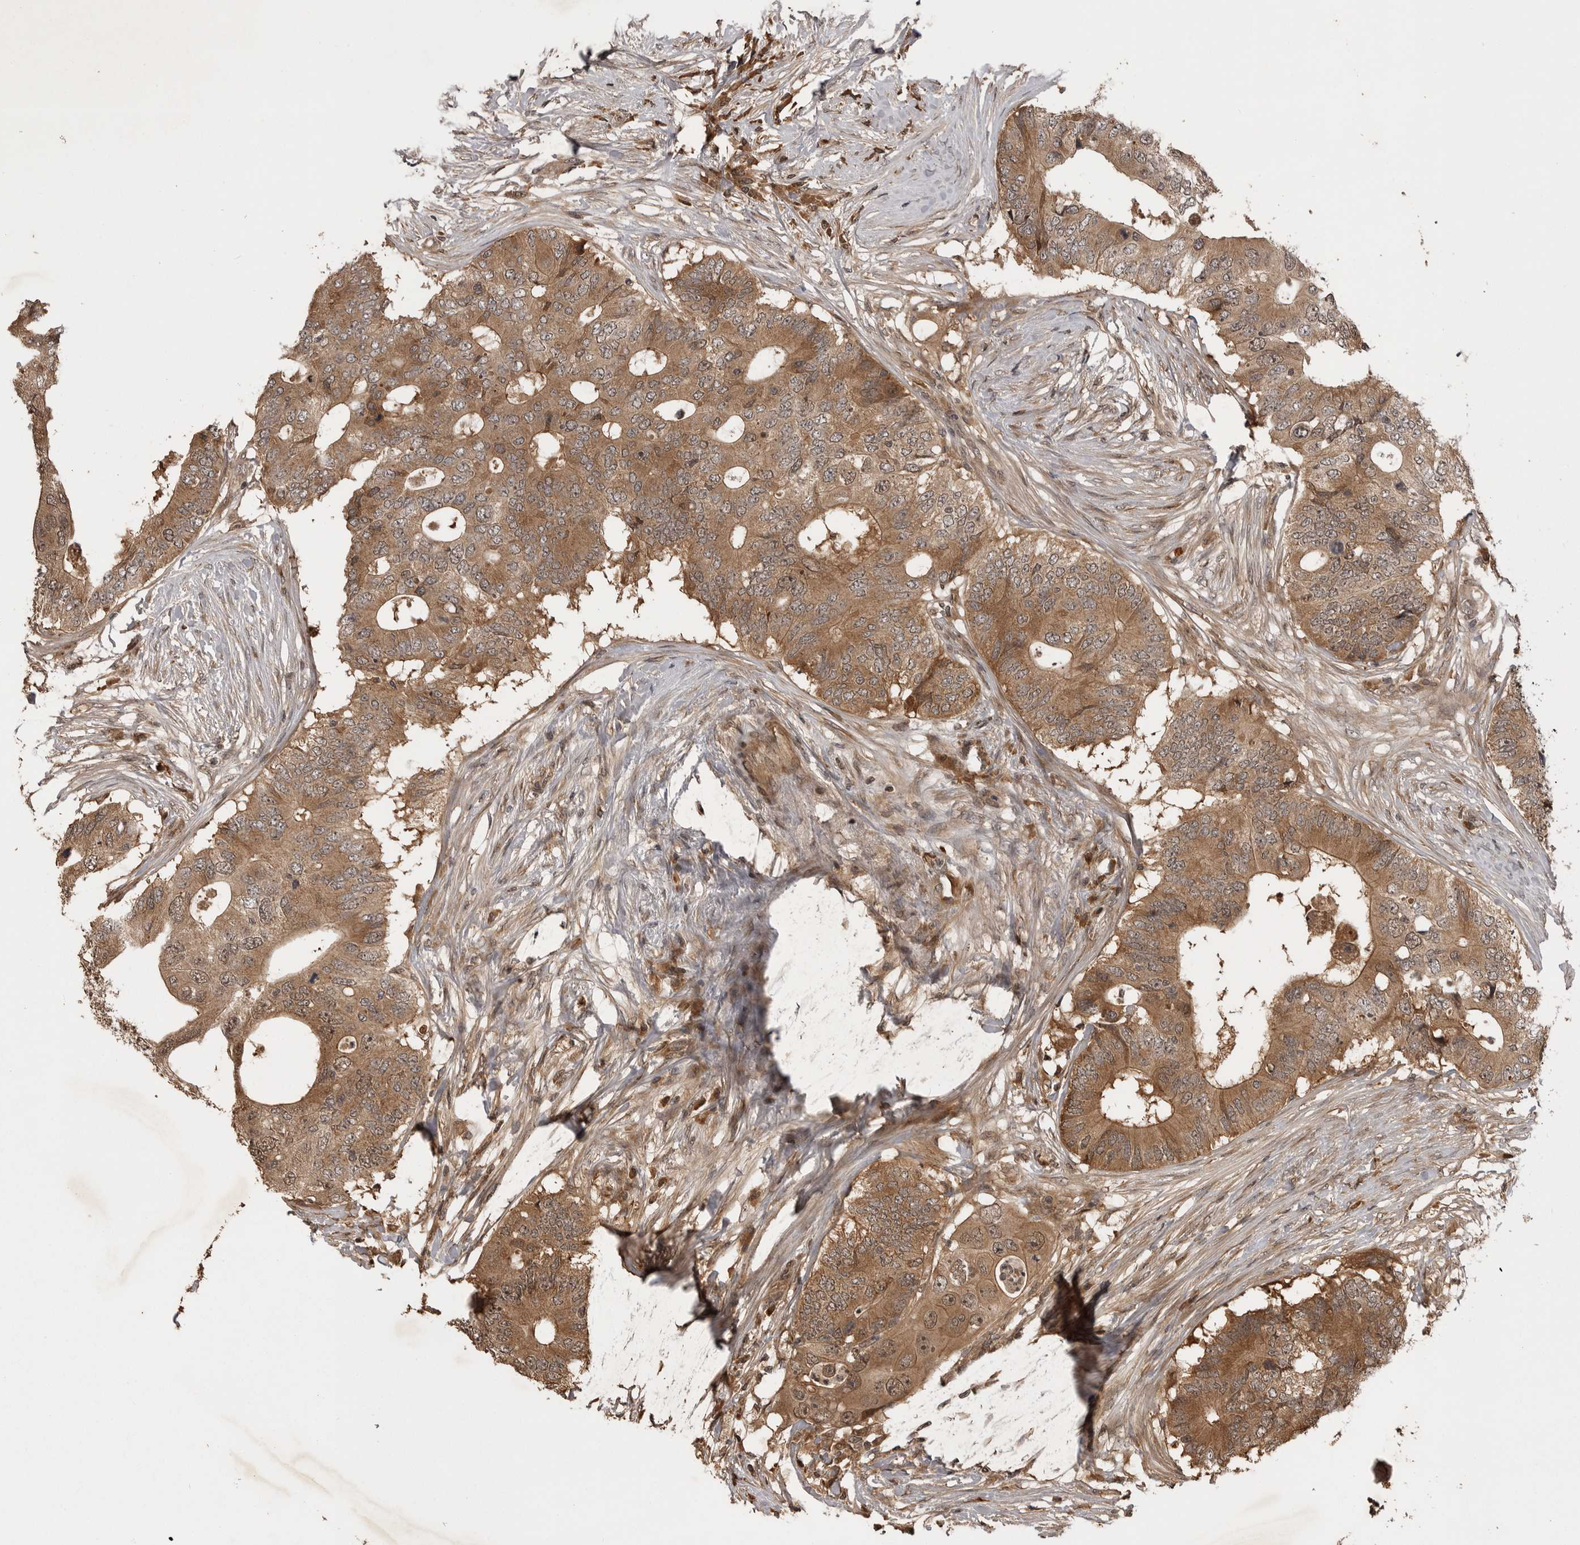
{"staining": {"intensity": "moderate", "quantity": ">75%", "location": "cytoplasmic/membranous,nuclear"}, "tissue": "colorectal cancer", "cell_type": "Tumor cells", "image_type": "cancer", "snomed": [{"axis": "morphology", "description": "Adenocarcinoma, NOS"}, {"axis": "topography", "description": "Colon"}], "caption": "Protein positivity by immunohistochemistry displays moderate cytoplasmic/membranous and nuclear staining in about >75% of tumor cells in colorectal adenocarcinoma.", "gene": "AKAP7", "patient": {"sex": "male", "age": 71}}